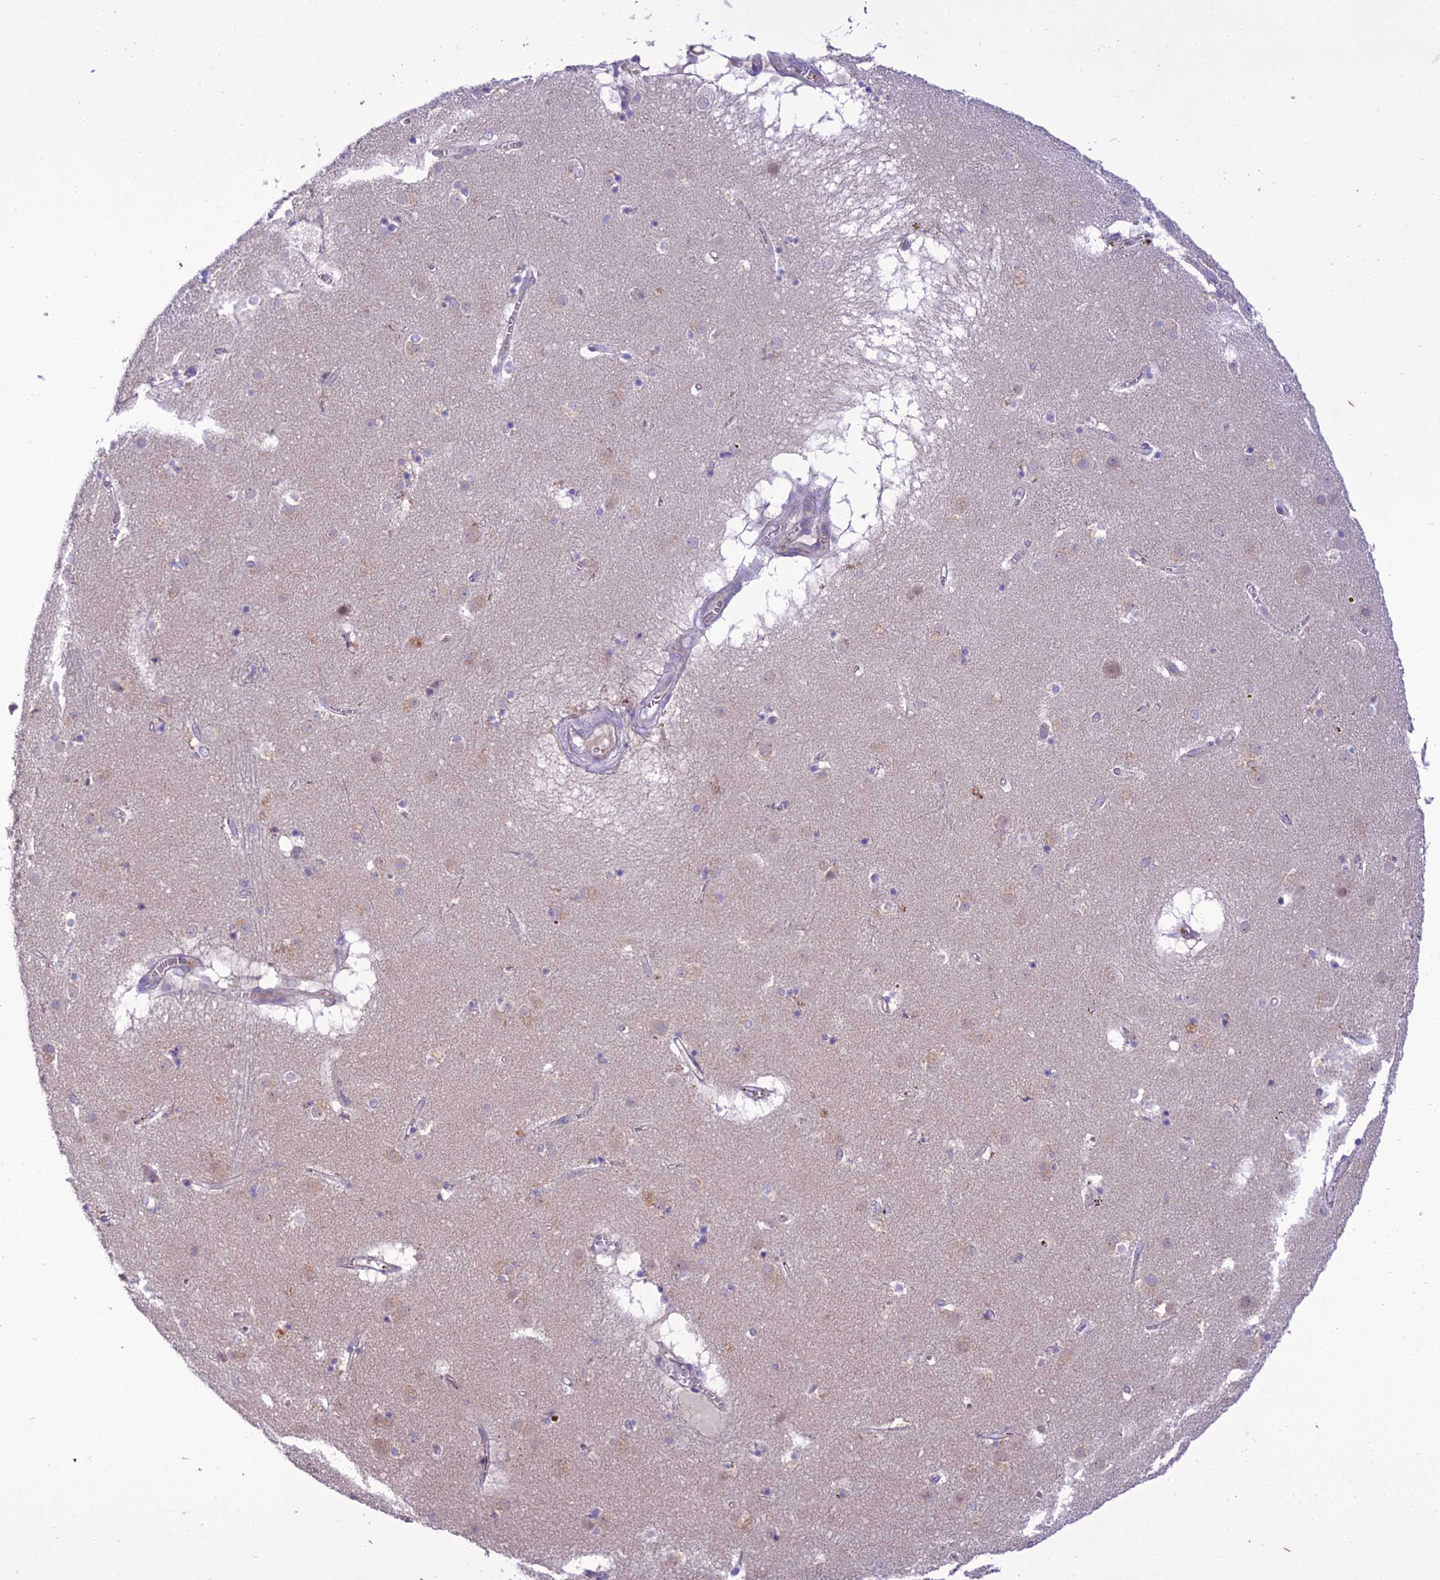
{"staining": {"intensity": "negative", "quantity": "none", "location": "none"}, "tissue": "caudate", "cell_type": "Glial cells", "image_type": "normal", "snomed": [{"axis": "morphology", "description": "Normal tissue, NOS"}, {"axis": "topography", "description": "Lateral ventricle wall"}], "caption": "Protein analysis of unremarkable caudate demonstrates no significant staining in glial cells. (Immunohistochemistry (ihc), brightfield microscopy, high magnification).", "gene": "SCRT1", "patient": {"sex": "male", "age": 70}}